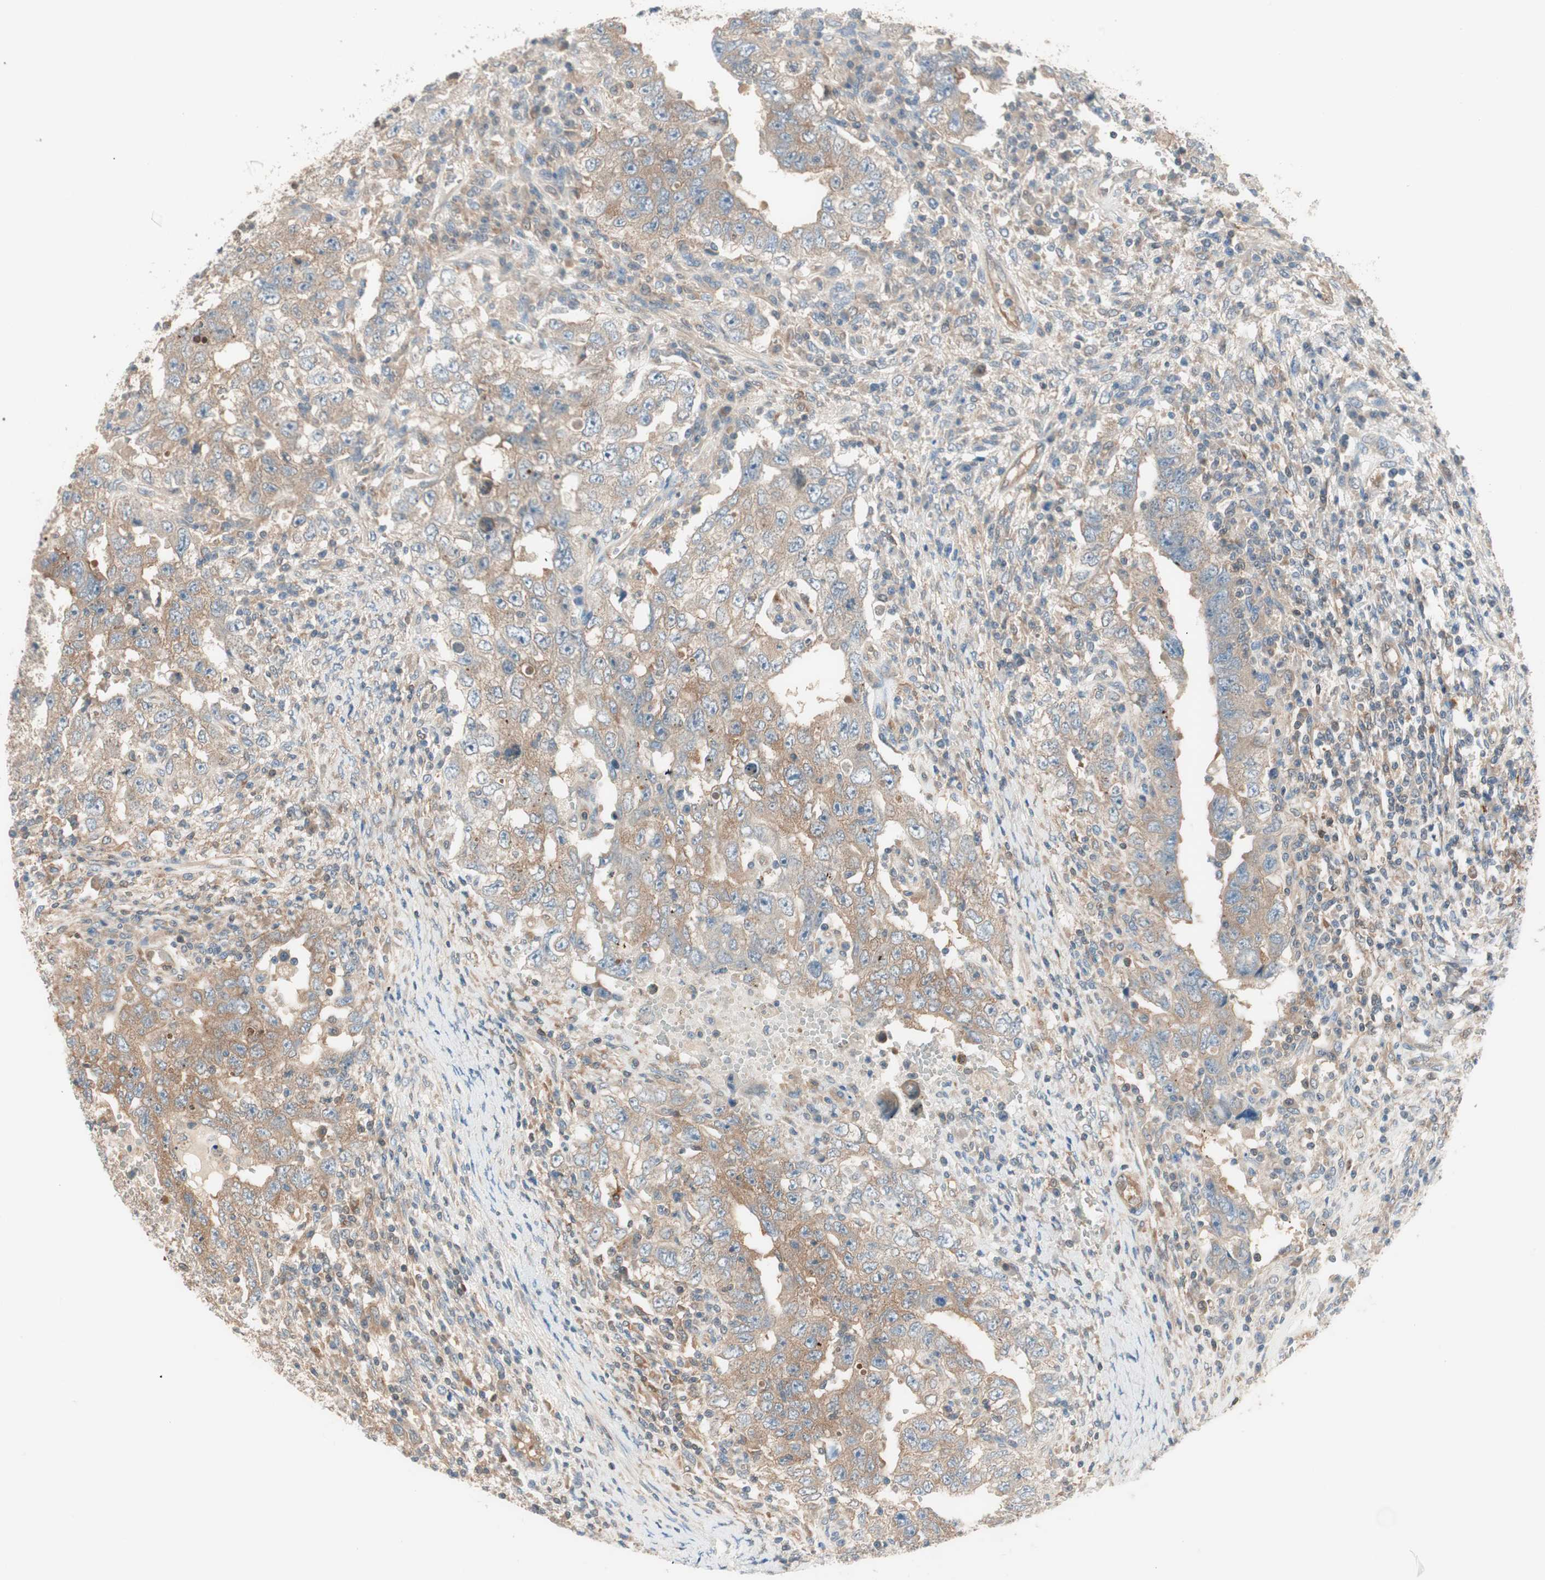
{"staining": {"intensity": "moderate", "quantity": ">75%", "location": "cytoplasmic/membranous"}, "tissue": "testis cancer", "cell_type": "Tumor cells", "image_type": "cancer", "snomed": [{"axis": "morphology", "description": "Carcinoma, Embryonal, NOS"}, {"axis": "topography", "description": "Testis"}], "caption": "High-magnification brightfield microscopy of testis embryonal carcinoma stained with DAB (3,3'-diaminobenzidine) (brown) and counterstained with hematoxylin (blue). tumor cells exhibit moderate cytoplasmic/membranous positivity is present in about>75% of cells.", "gene": "GALT", "patient": {"sex": "male", "age": 26}}